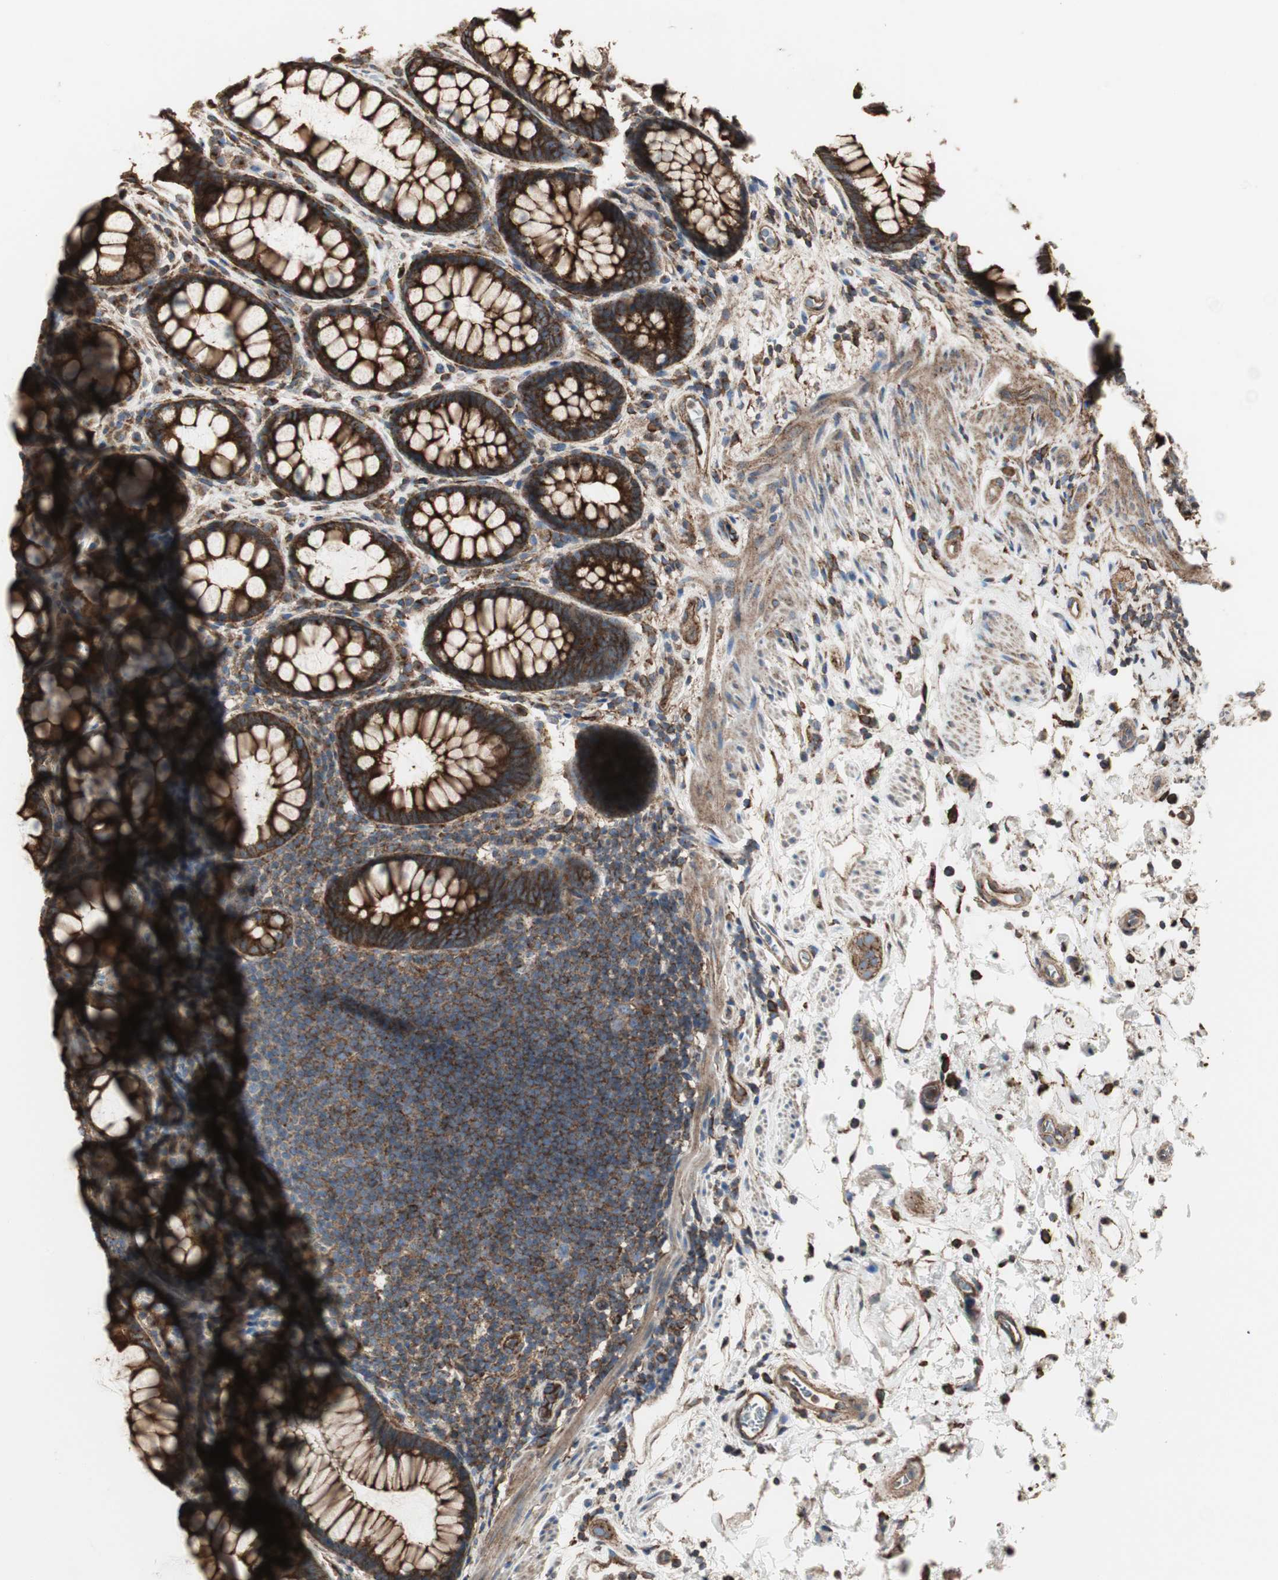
{"staining": {"intensity": "strong", "quantity": ">75%", "location": "cytoplasmic/membranous"}, "tissue": "rectum", "cell_type": "Glandular cells", "image_type": "normal", "snomed": [{"axis": "morphology", "description": "Normal tissue, NOS"}, {"axis": "topography", "description": "Rectum"}], "caption": "Immunohistochemistry (IHC) (DAB) staining of normal human rectum demonstrates strong cytoplasmic/membranous protein expression in about >75% of glandular cells. The staining was performed using DAB (3,3'-diaminobenzidine) to visualize the protein expression in brown, while the nuclei were stained in blue with hematoxylin (Magnification: 20x).", "gene": "H6PD", "patient": {"sex": "male", "age": 92}}